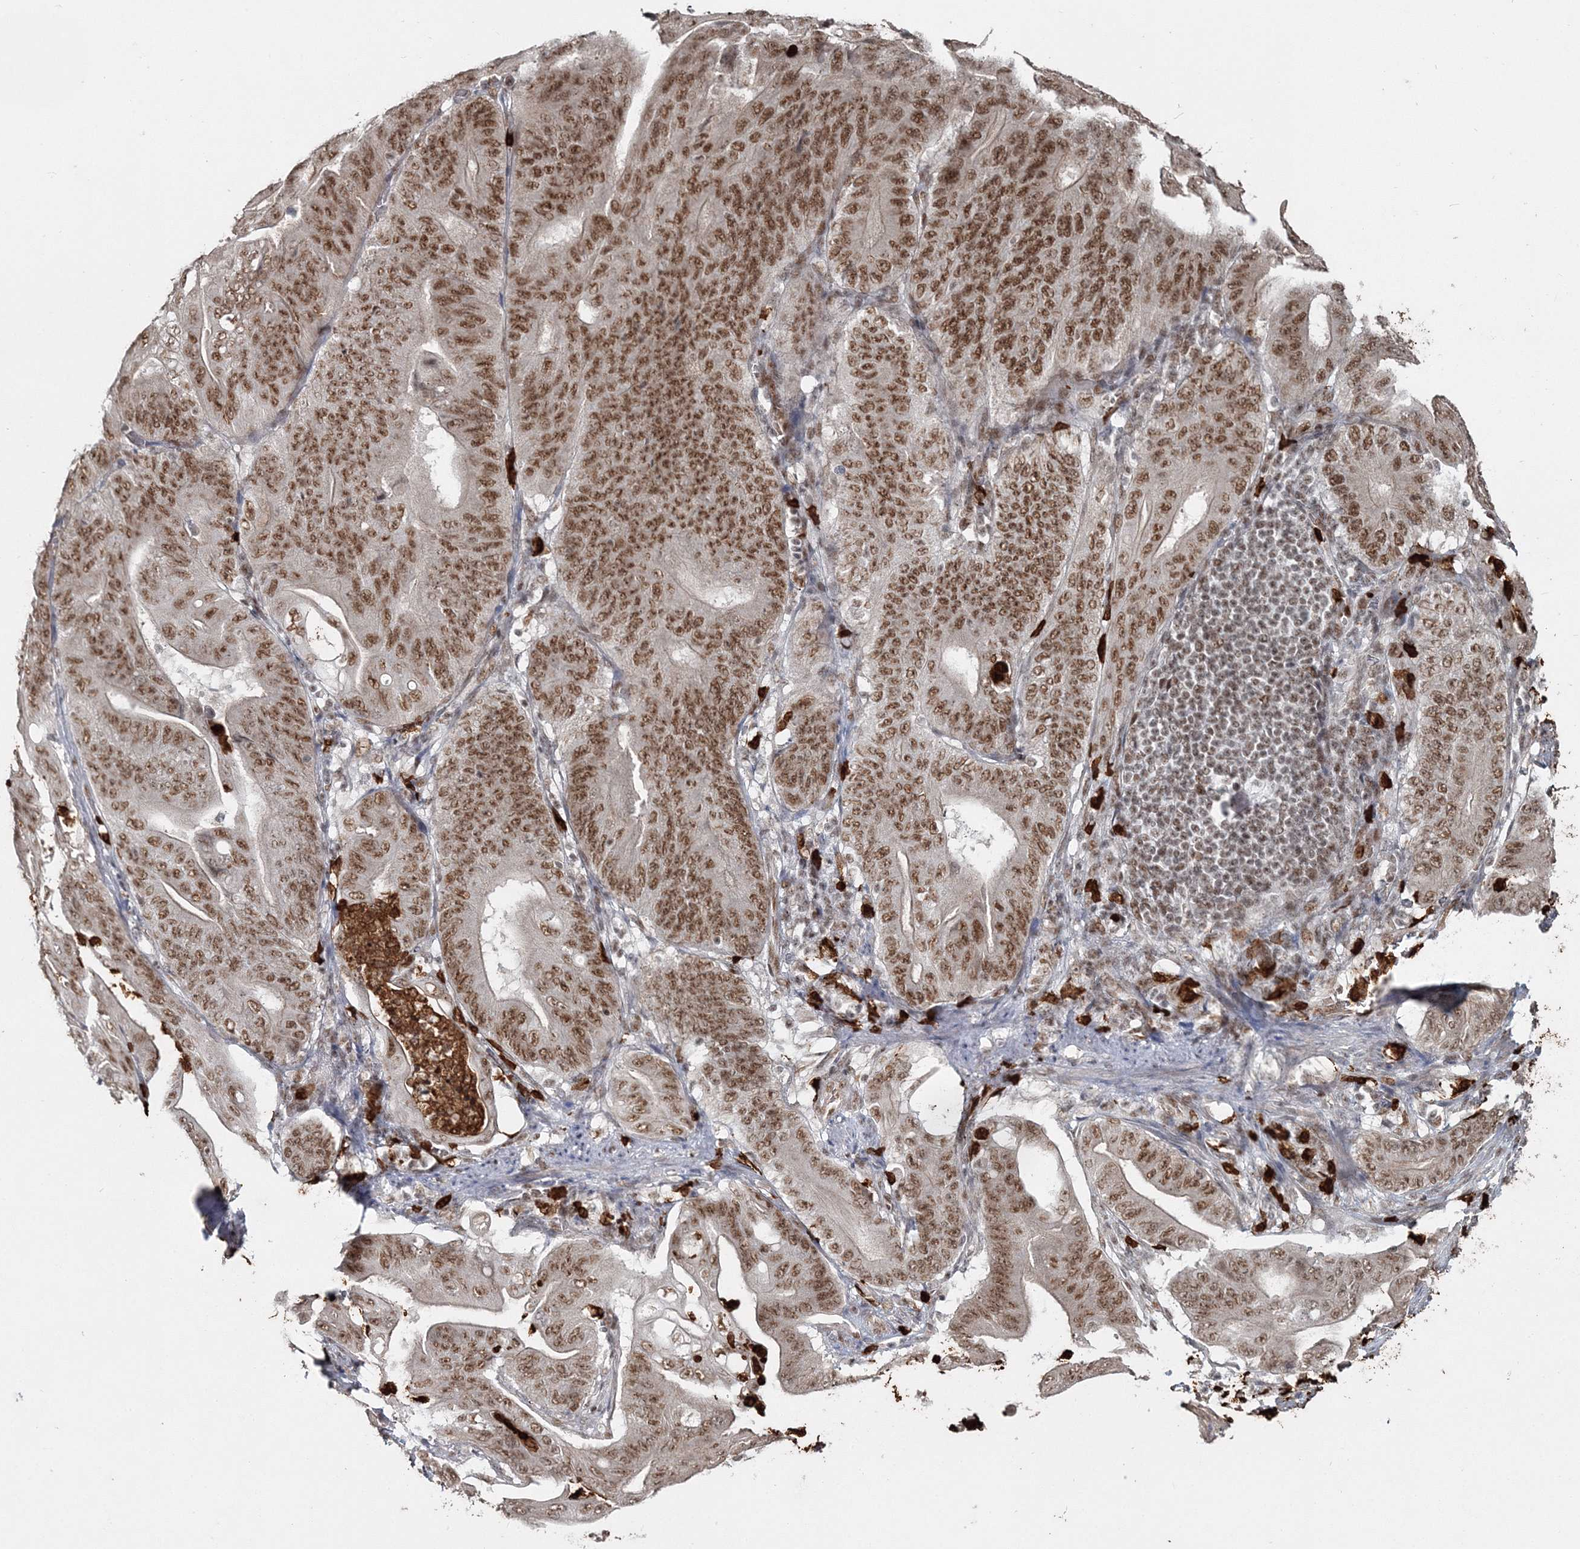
{"staining": {"intensity": "moderate", "quantity": ">75%", "location": "nuclear"}, "tissue": "stomach cancer", "cell_type": "Tumor cells", "image_type": "cancer", "snomed": [{"axis": "morphology", "description": "Adenocarcinoma, NOS"}, {"axis": "topography", "description": "Stomach"}], "caption": "This image displays stomach cancer stained with IHC to label a protein in brown. The nuclear of tumor cells show moderate positivity for the protein. Nuclei are counter-stained blue.", "gene": "QRICH1", "patient": {"sex": "female", "age": 73}}